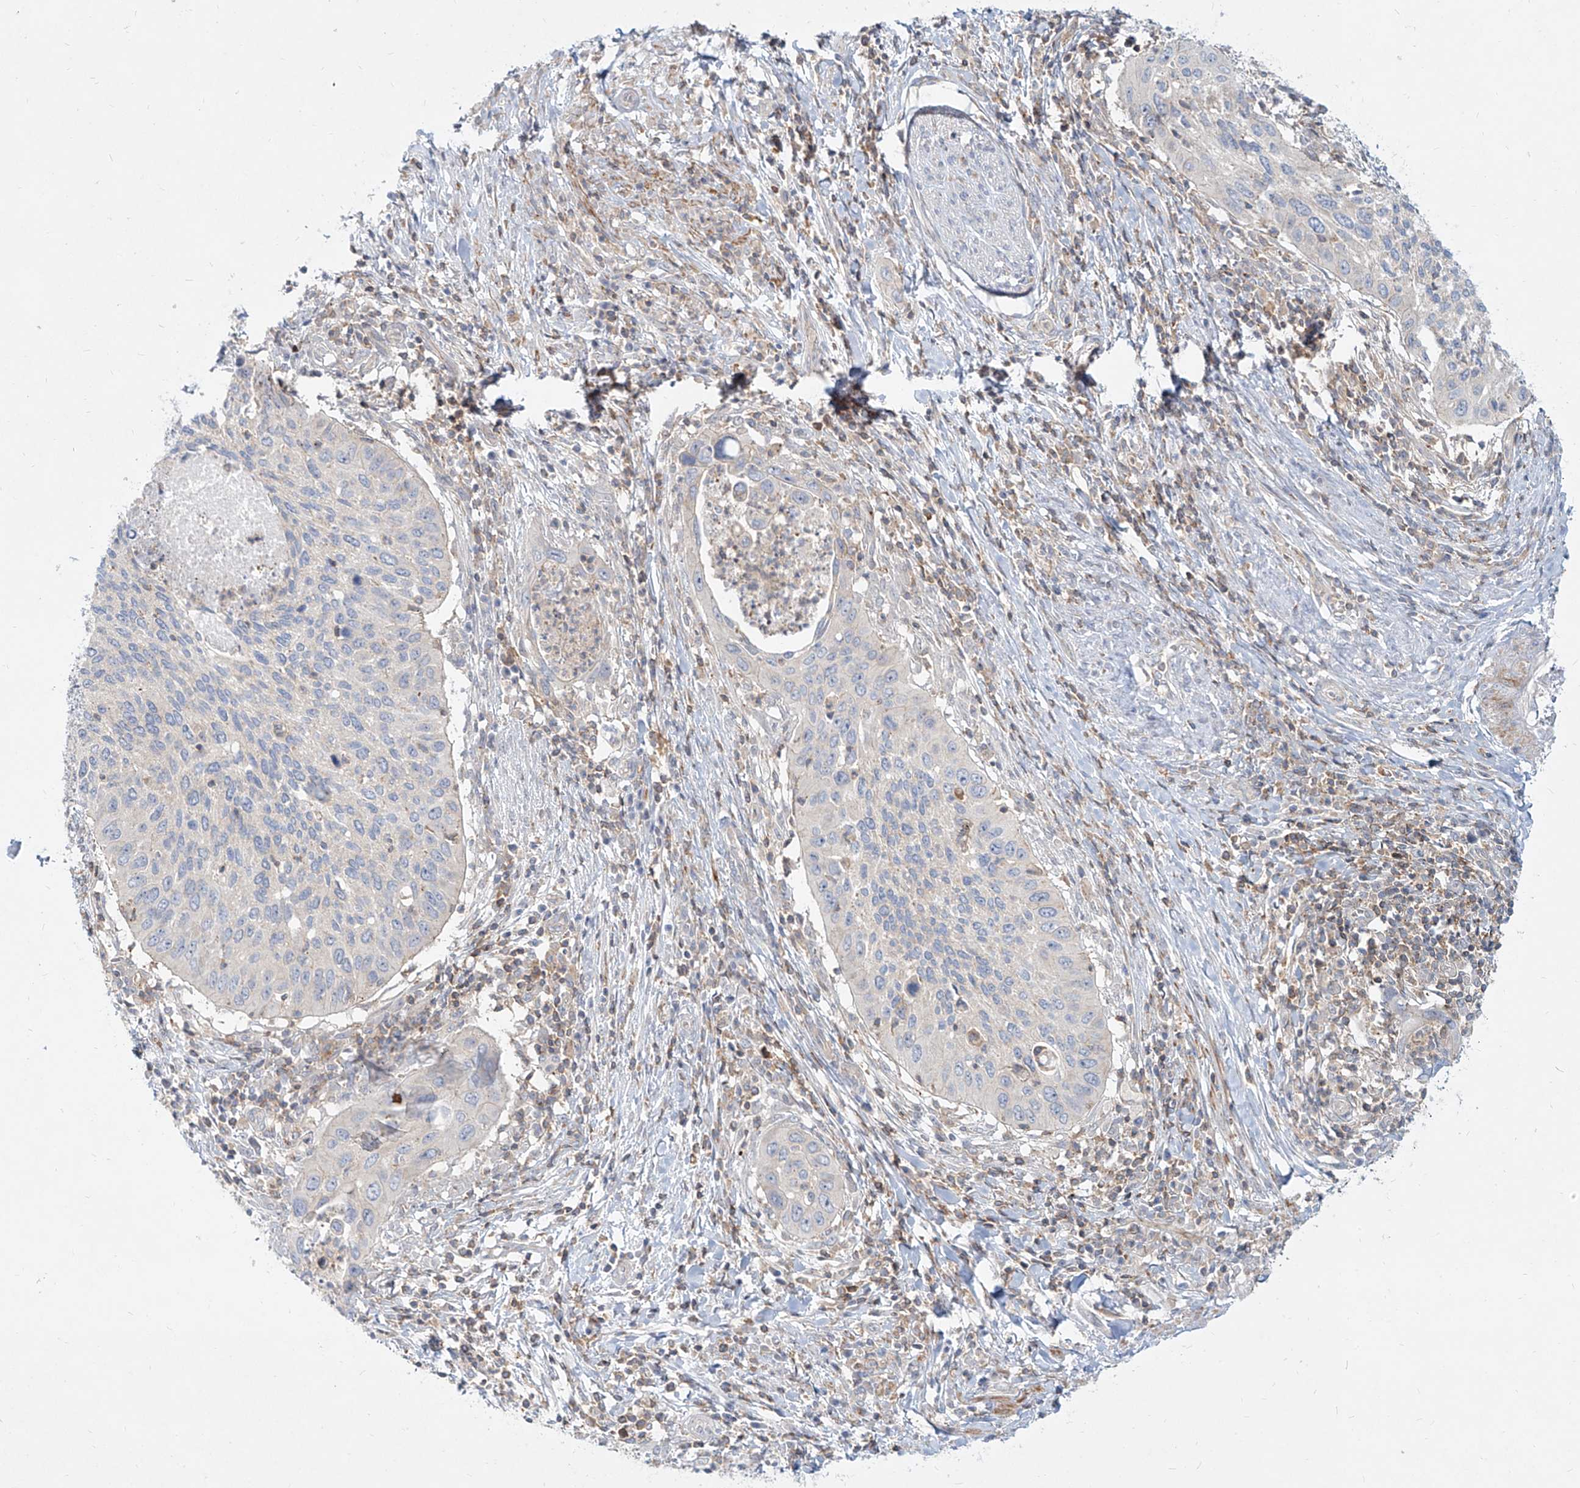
{"staining": {"intensity": "negative", "quantity": "none", "location": "none"}, "tissue": "cervical cancer", "cell_type": "Tumor cells", "image_type": "cancer", "snomed": [{"axis": "morphology", "description": "Squamous cell carcinoma, NOS"}, {"axis": "topography", "description": "Cervix"}], "caption": "Tumor cells show no significant positivity in cervical cancer (squamous cell carcinoma). (Brightfield microscopy of DAB (3,3'-diaminobenzidine) immunohistochemistry at high magnification).", "gene": "SLC2A12", "patient": {"sex": "female", "age": 38}}